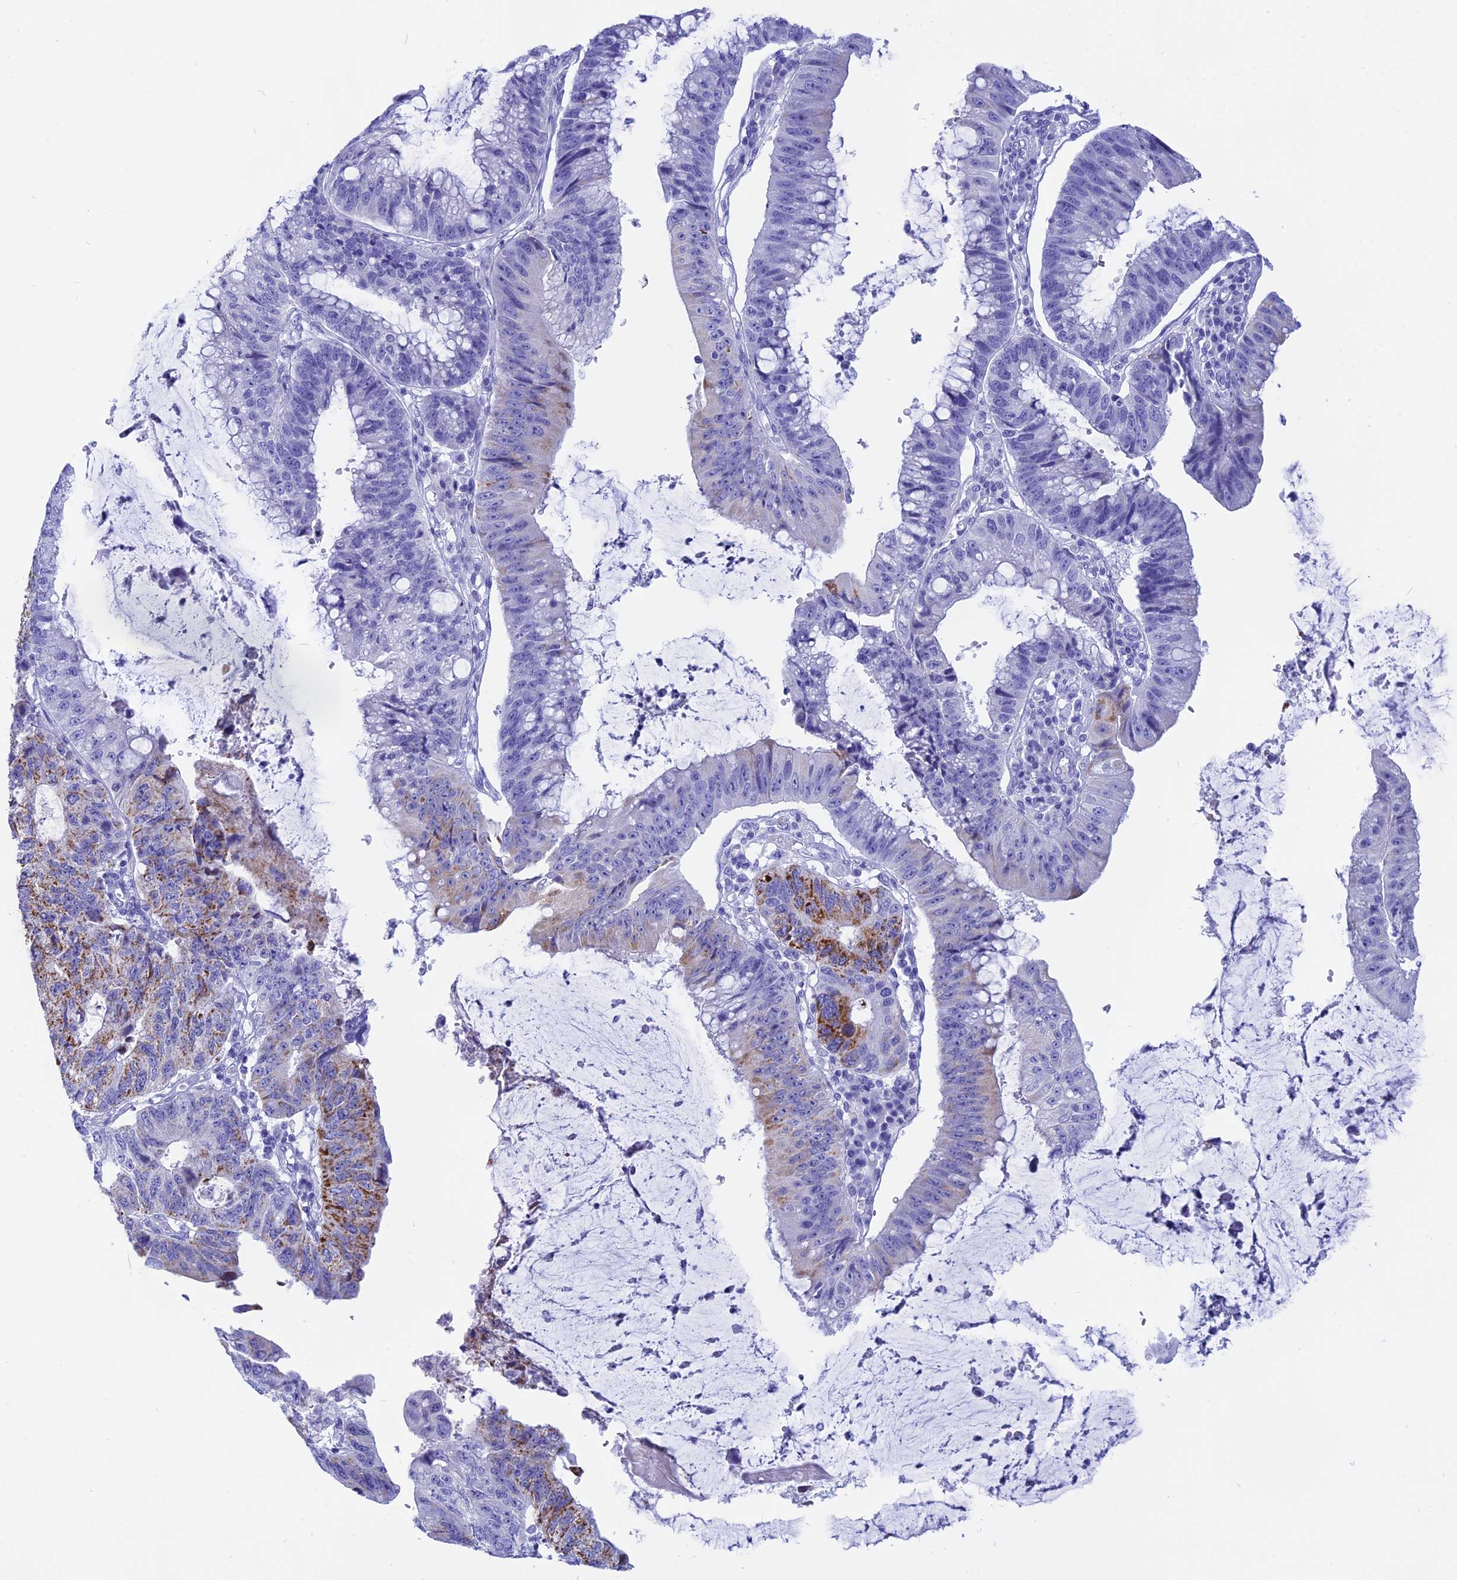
{"staining": {"intensity": "strong", "quantity": "<25%", "location": "cytoplasmic/membranous"}, "tissue": "stomach cancer", "cell_type": "Tumor cells", "image_type": "cancer", "snomed": [{"axis": "morphology", "description": "Adenocarcinoma, NOS"}, {"axis": "topography", "description": "Stomach"}], "caption": "Immunohistochemistry (IHC) photomicrograph of human adenocarcinoma (stomach) stained for a protein (brown), which reveals medium levels of strong cytoplasmic/membranous expression in approximately <25% of tumor cells.", "gene": "ISCA1", "patient": {"sex": "male", "age": 59}}